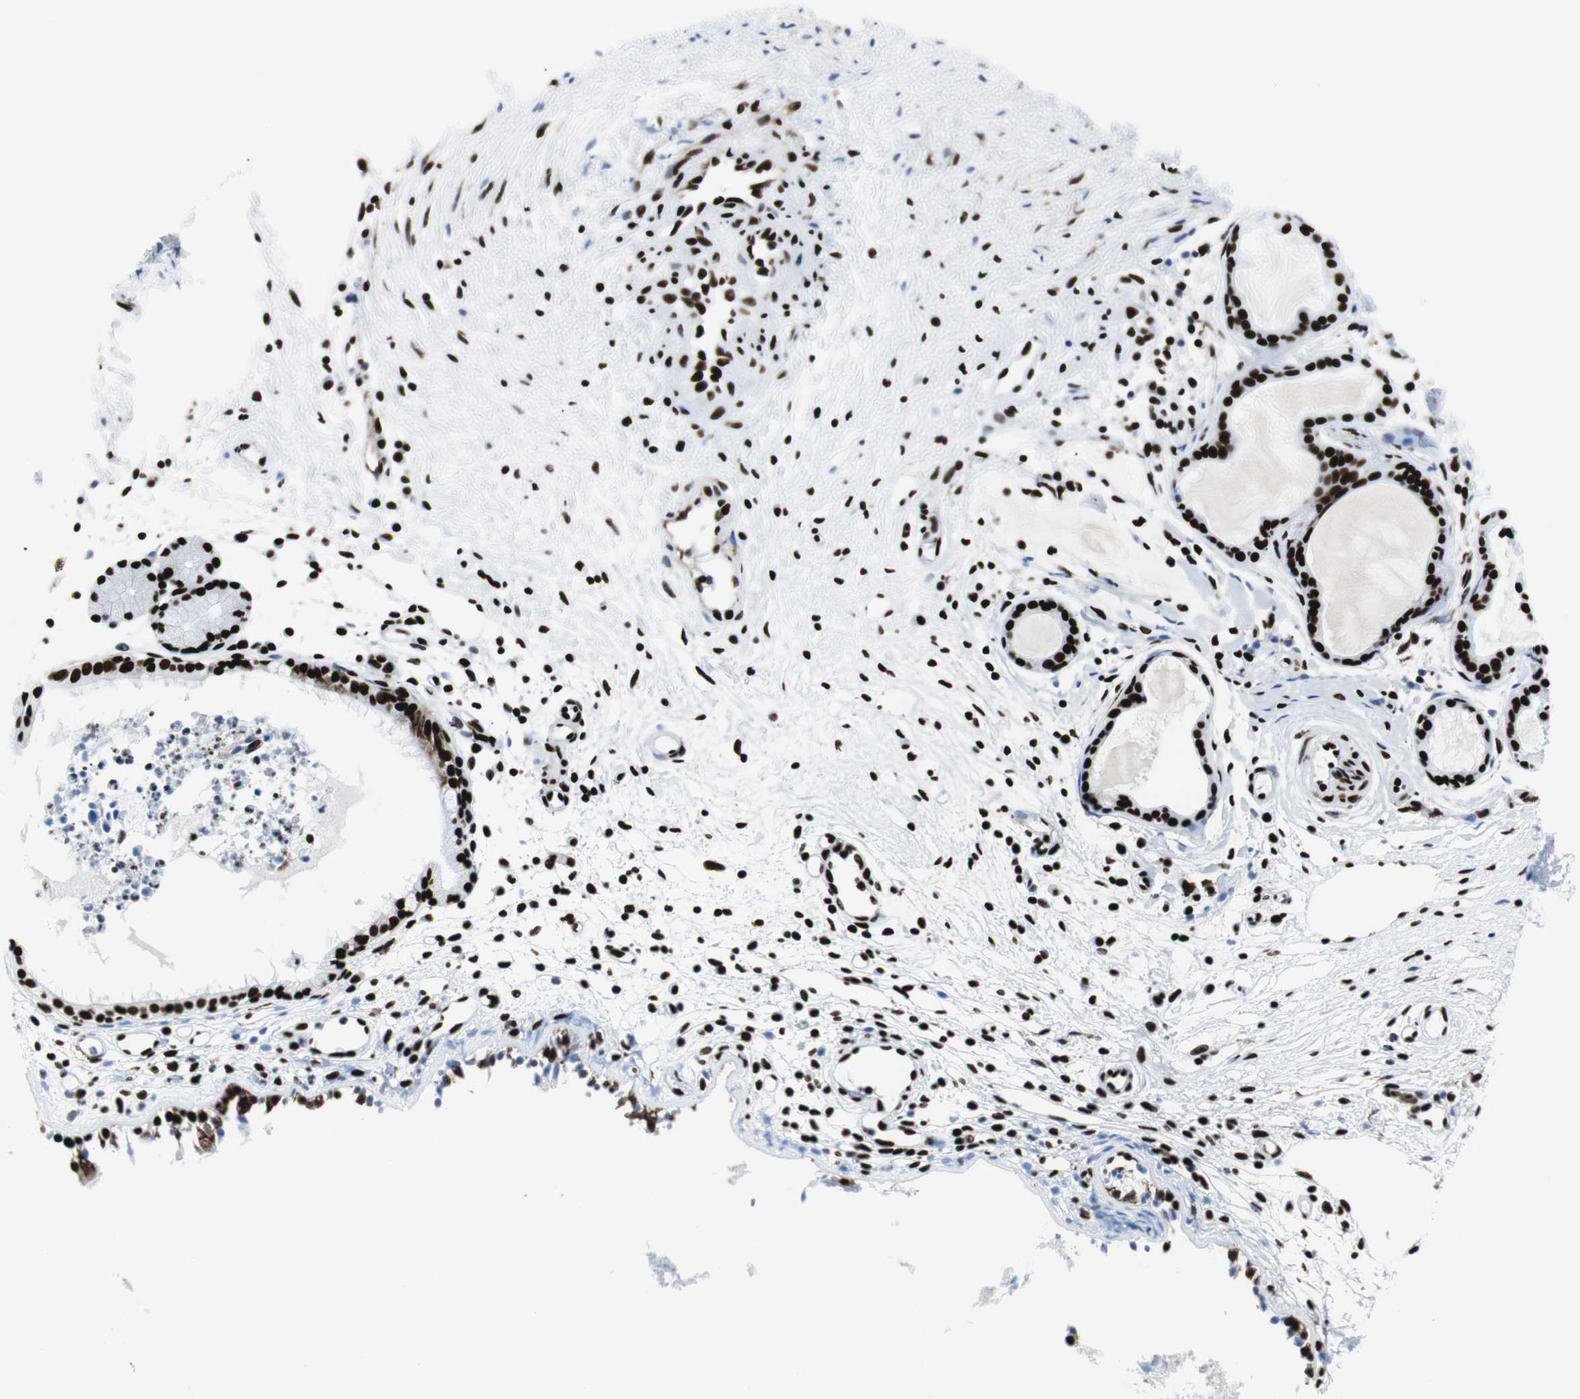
{"staining": {"intensity": "strong", "quantity": ">75%", "location": "nuclear"}, "tissue": "nasopharynx", "cell_type": "Respiratory epithelial cells", "image_type": "normal", "snomed": [{"axis": "morphology", "description": "Normal tissue, NOS"}, {"axis": "topography", "description": "Nasopharynx"}], "caption": "Respiratory epithelial cells demonstrate high levels of strong nuclear staining in about >75% of cells in unremarkable nasopharynx. The staining was performed using DAB (3,3'-diaminobenzidine) to visualize the protein expression in brown, while the nuclei were stained in blue with hematoxylin (Magnification: 20x).", "gene": "NCL", "patient": {"sex": "male", "age": 21}}